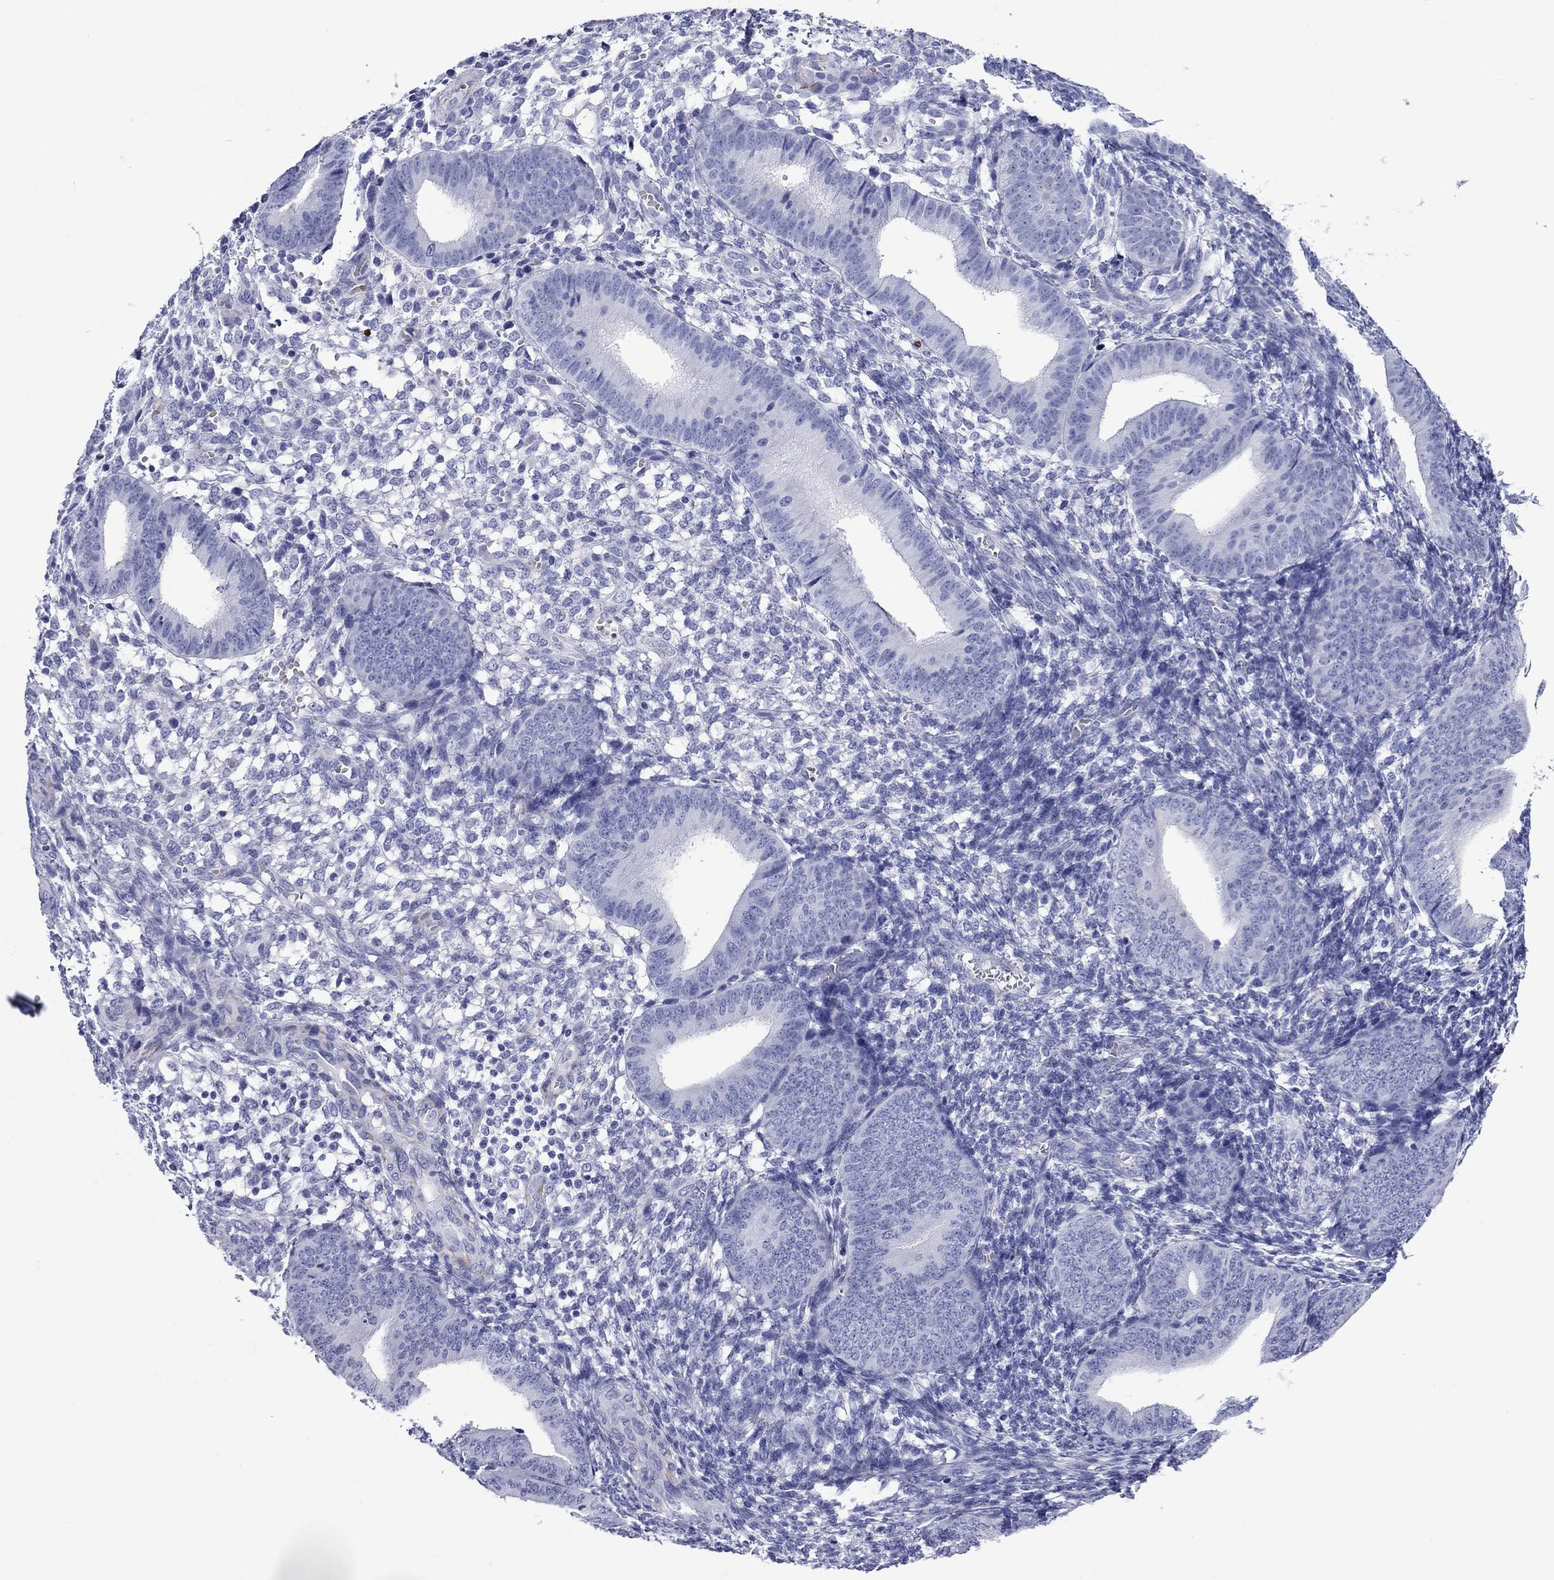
{"staining": {"intensity": "negative", "quantity": "none", "location": "none"}, "tissue": "endometrium", "cell_type": "Cells in endometrial stroma", "image_type": "normal", "snomed": [{"axis": "morphology", "description": "Normal tissue, NOS"}, {"axis": "topography", "description": "Endometrium"}], "caption": "DAB immunohistochemical staining of benign endometrium demonstrates no significant expression in cells in endometrial stroma.", "gene": "ROM1", "patient": {"sex": "female", "age": 39}}